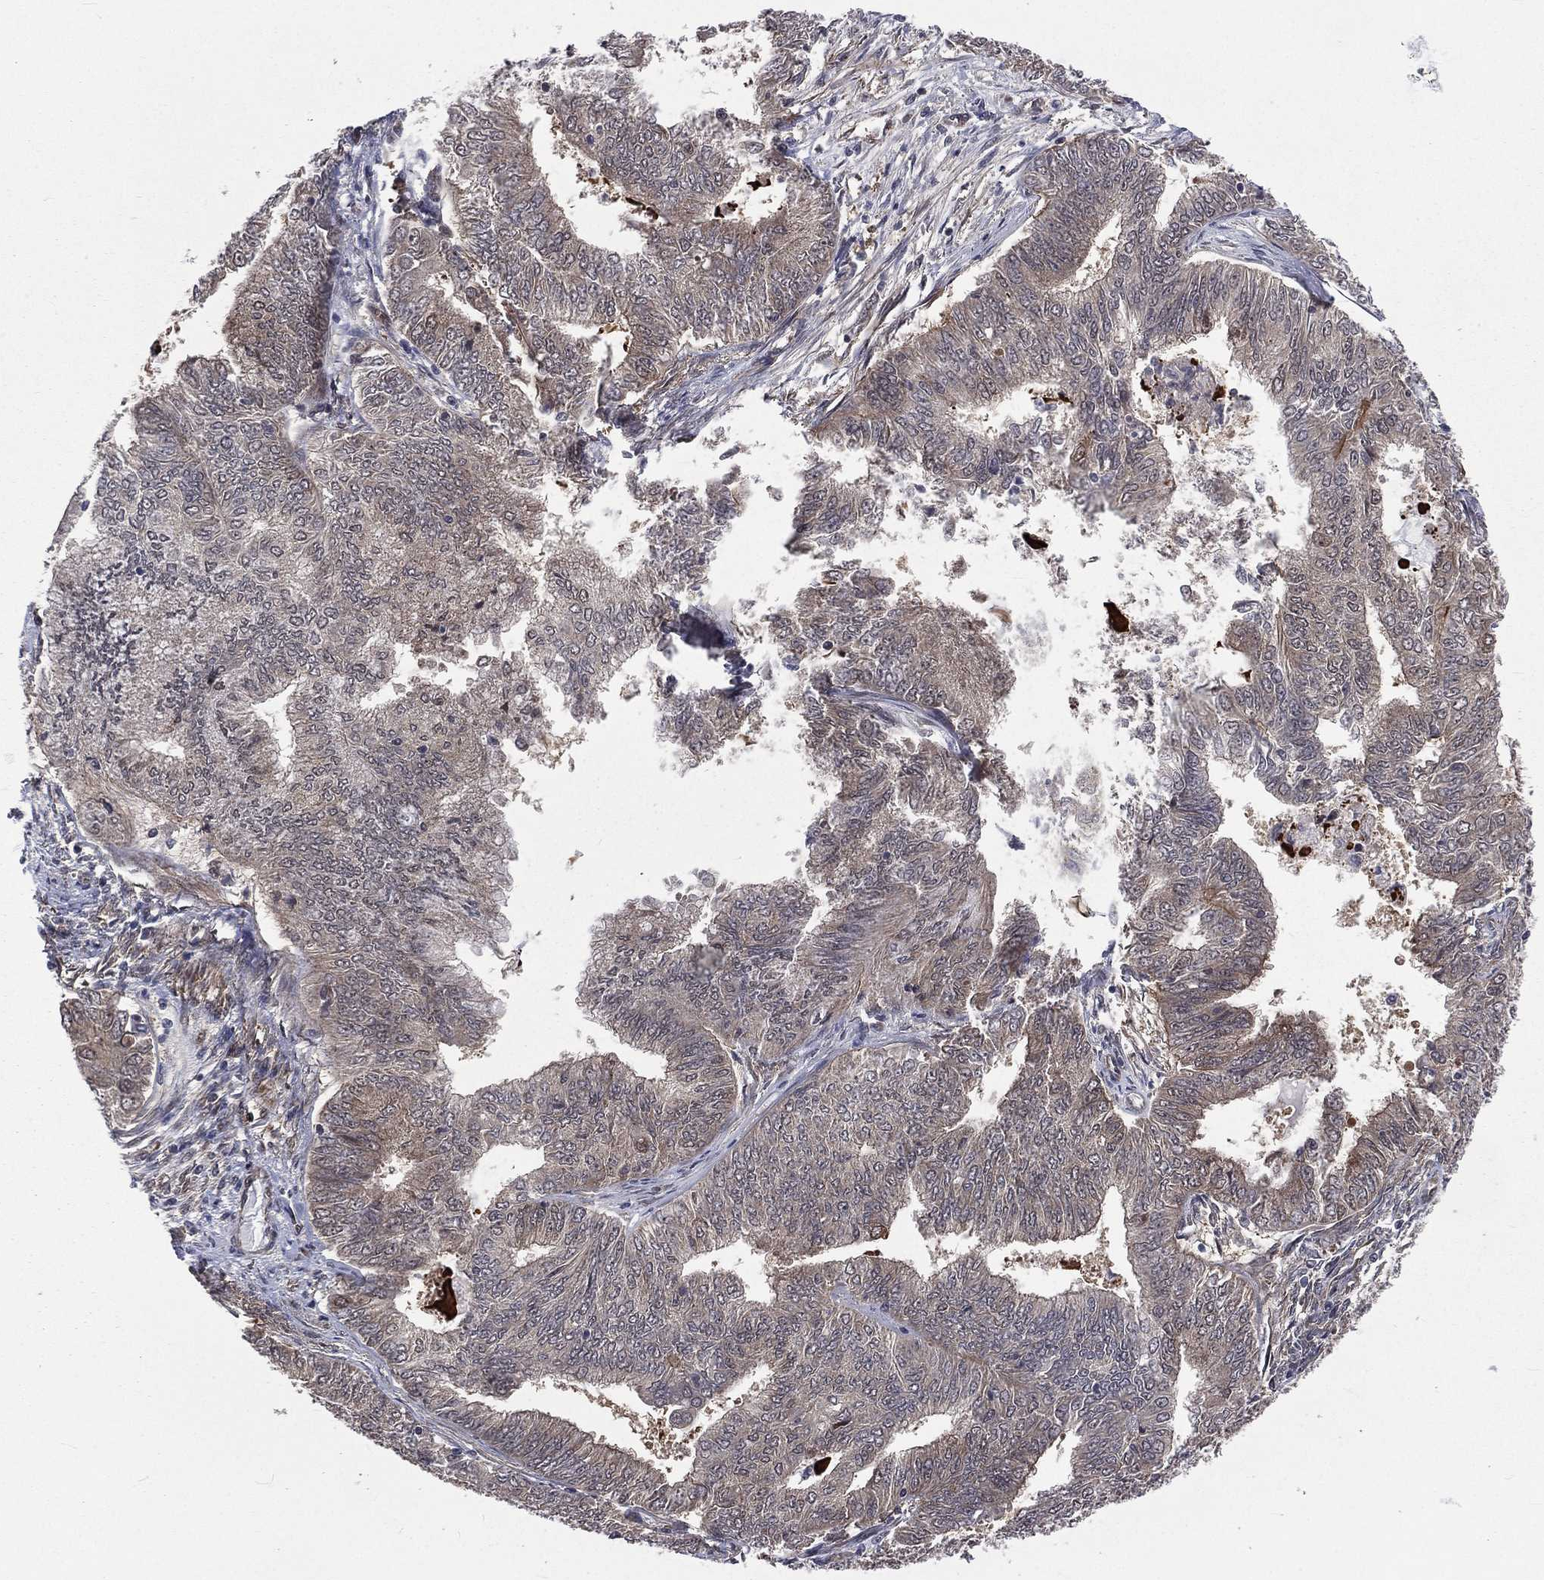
{"staining": {"intensity": "weak", "quantity": "<25%", "location": "cytoplasmic/membranous"}, "tissue": "endometrial cancer", "cell_type": "Tumor cells", "image_type": "cancer", "snomed": [{"axis": "morphology", "description": "Adenocarcinoma, NOS"}, {"axis": "topography", "description": "Endometrium"}], "caption": "An immunohistochemistry micrograph of adenocarcinoma (endometrial) is shown. There is no staining in tumor cells of adenocarcinoma (endometrial).", "gene": "ARL3", "patient": {"sex": "female", "age": 62}}